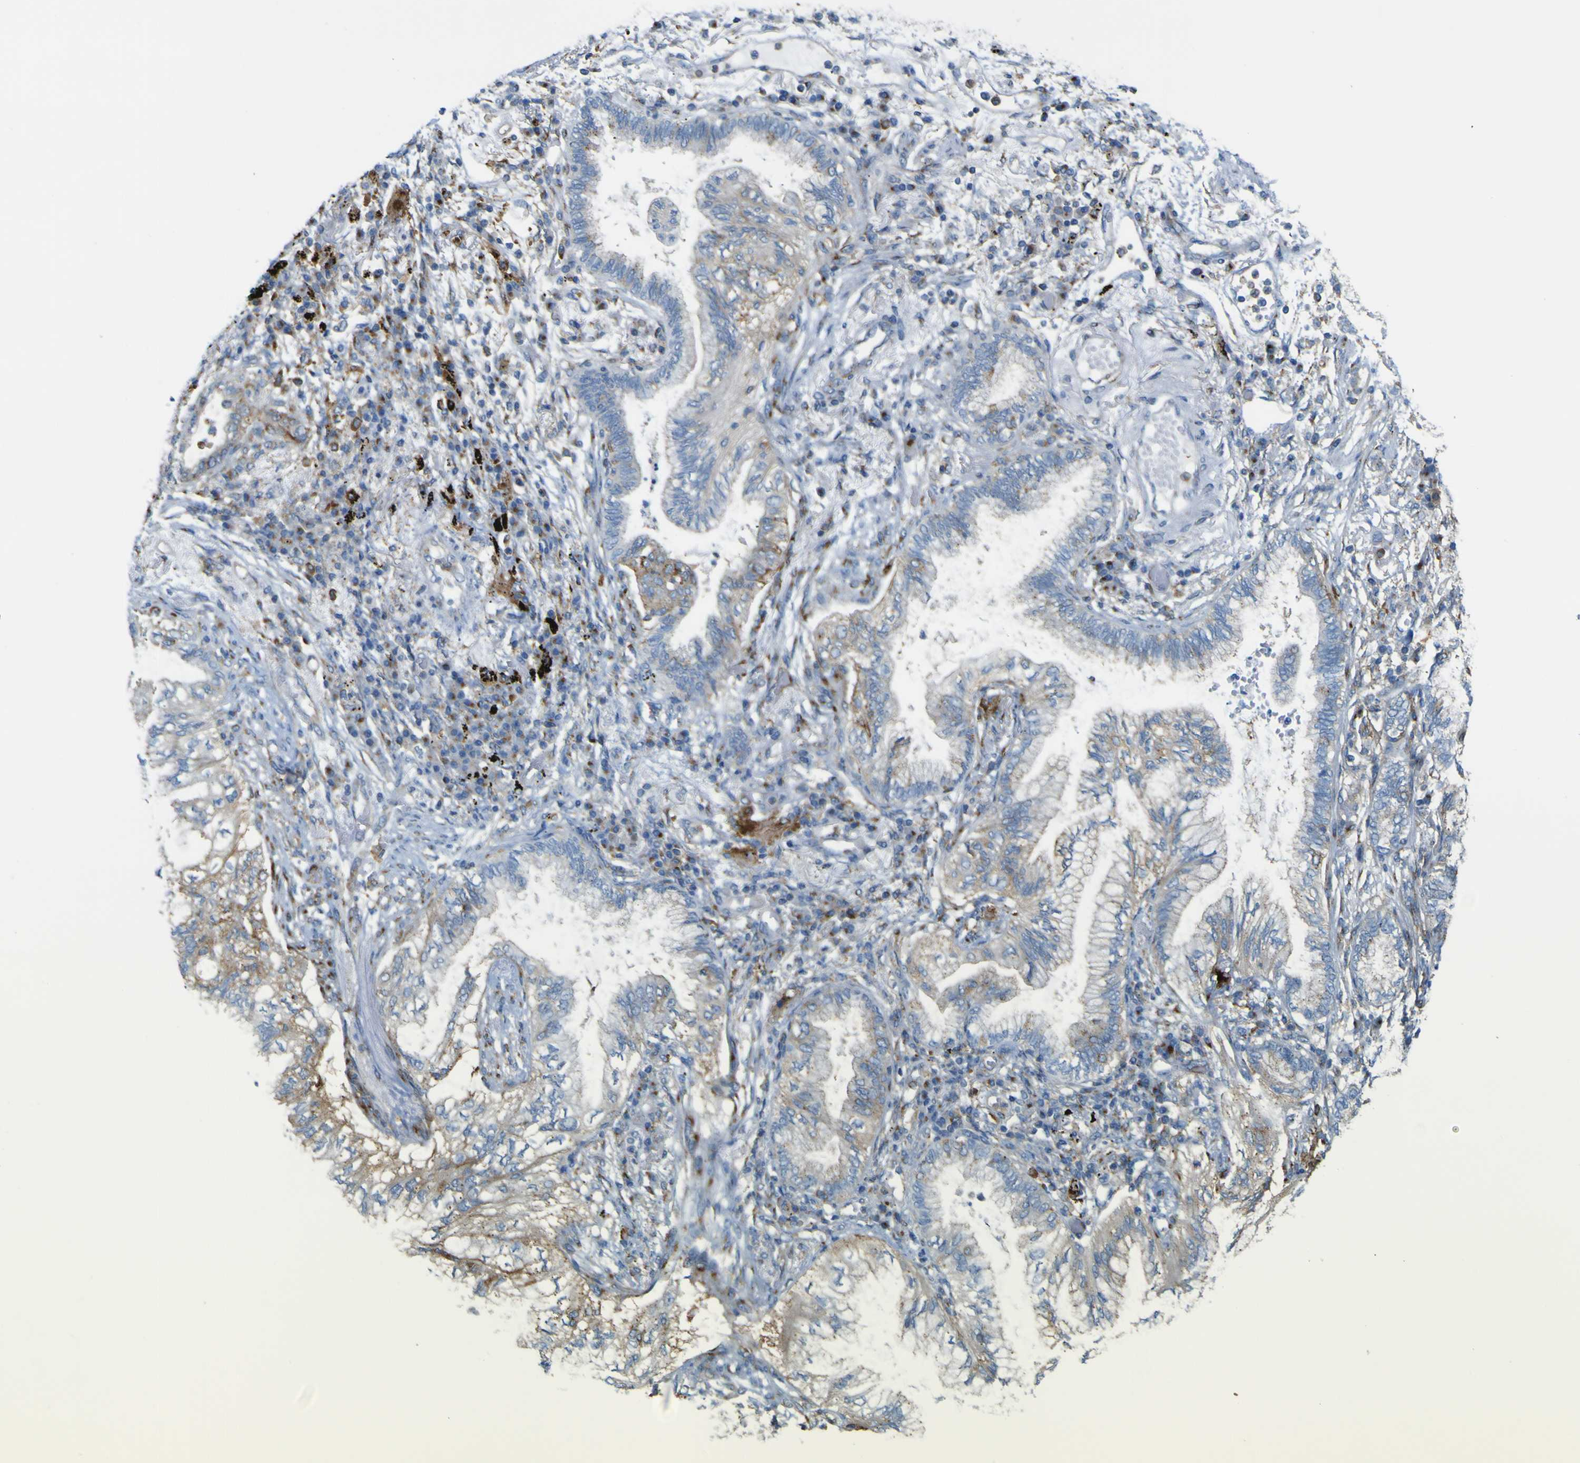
{"staining": {"intensity": "weak", "quantity": "25%-75%", "location": "cytoplasmic/membranous"}, "tissue": "lung cancer", "cell_type": "Tumor cells", "image_type": "cancer", "snomed": [{"axis": "morphology", "description": "Normal tissue, NOS"}, {"axis": "morphology", "description": "Adenocarcinoma, NOS"}, {"axis": "topography", "description": "Bronchus"}, {"axis": "topography", "description": "Lung"}], "caption": "An immunohistochemistry (IHC) micrograph of neoplastic tissue is shown. Protein staining in brown shows weak cytoplasmic/membranous positivity in lung adenocarcinoma within tumor cells. (DAB IHC, brown staining for protein, blue staining for nuclei).", "gene": "IGF2R", "patient": {"sex": "female", "age": 70}}